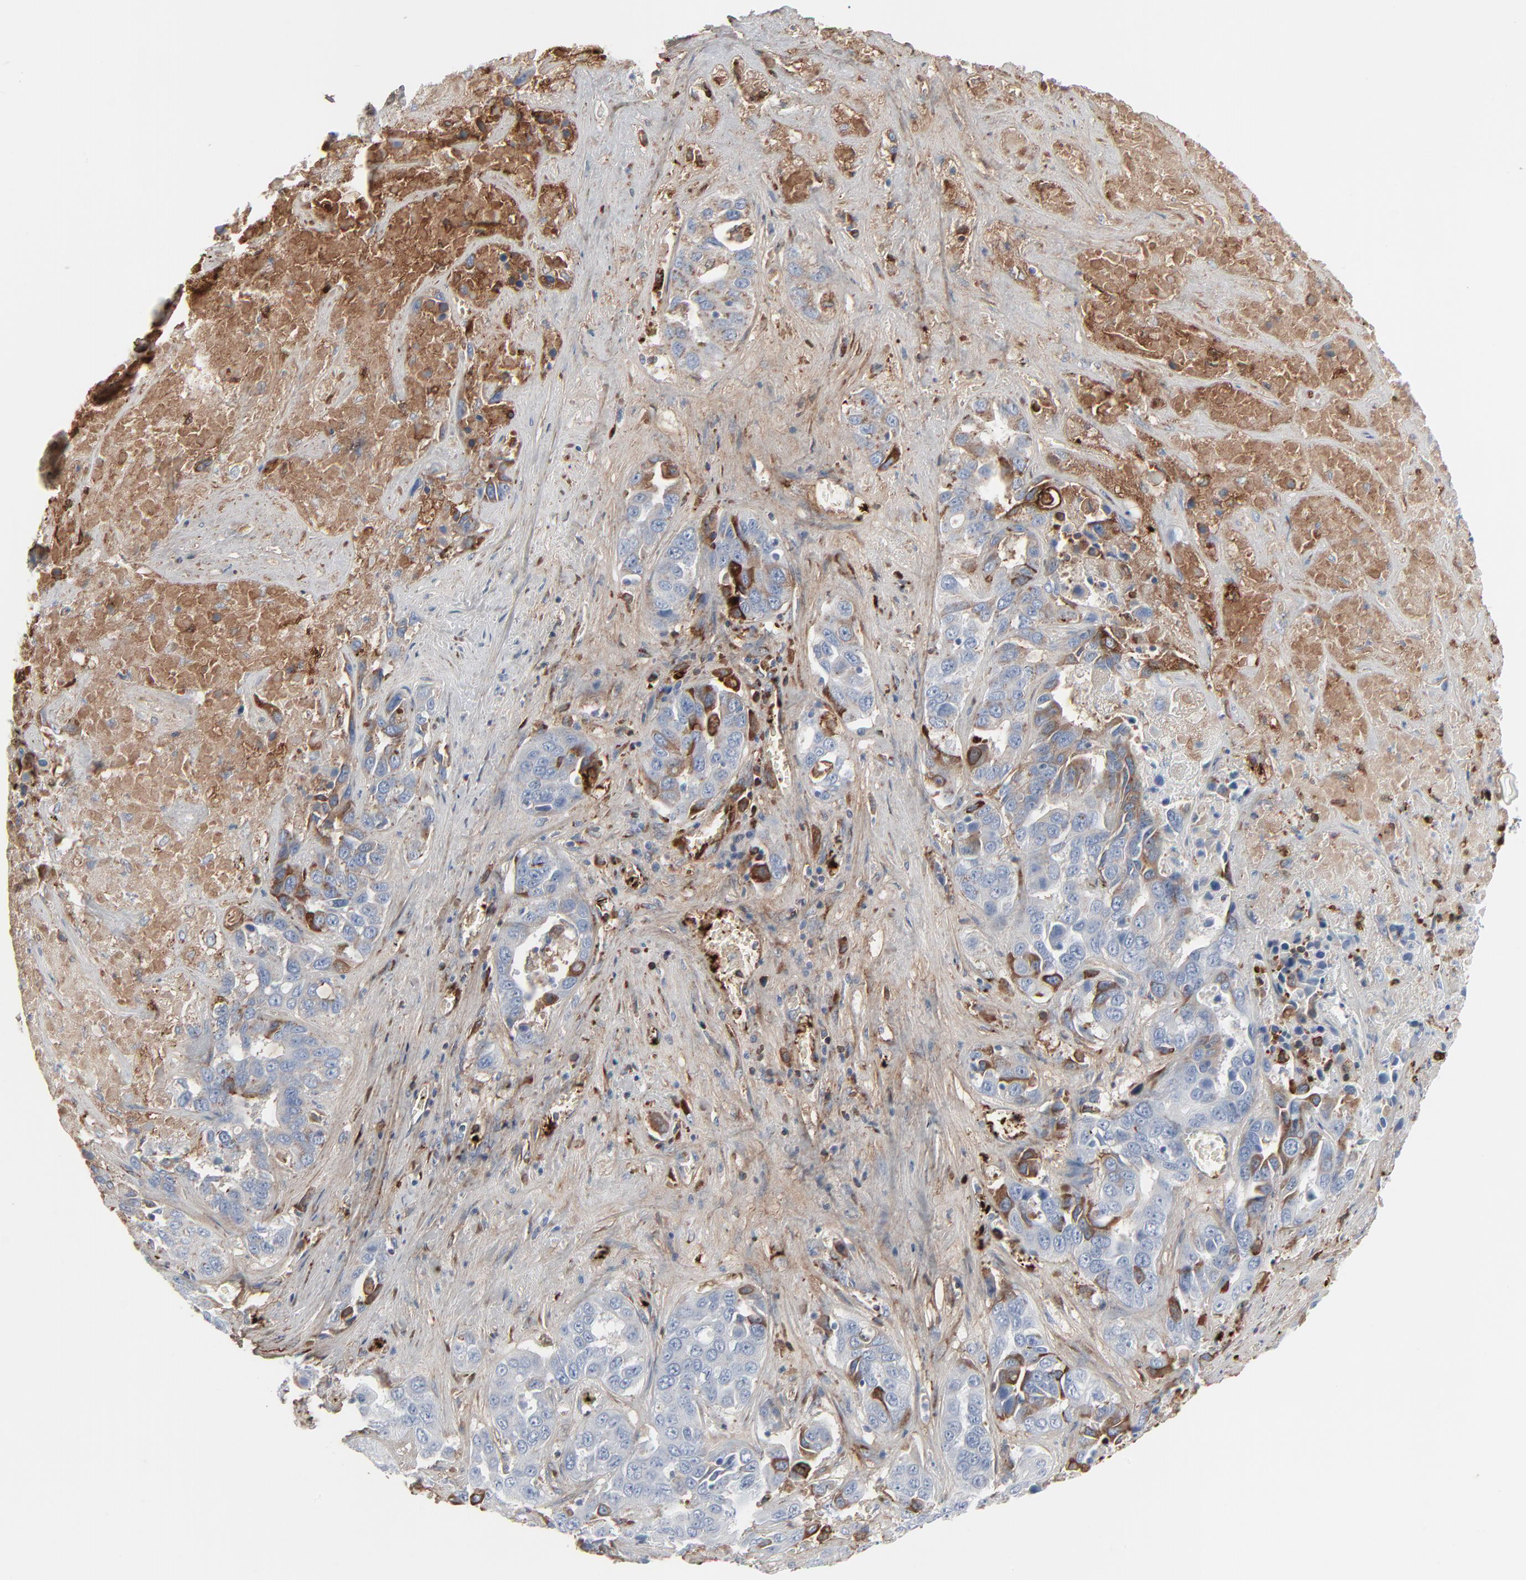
{"staining": {"intensity": "moderate", "quantity": "25%-75%", "location": "cytoplasmic/membranous"}, "tissue": "liver cancer", "cell_type": "Tumor cells", "image_type": "cancer", "snomed": [{"axis": "morphology", "description": "Cholangiocarcinoma"}, {"axis": "topography", "description": "Liver"}], "caption": "Immunohistochemical staining of liver cholangiocarcinoma exhibits moderate cytoplasmic/membranous protein positivity in approximately 25%-75% of tumor cells. Ihc stains the protein of interest in brown and the nuclei are stained blue.", "gene": "BGN", "patient": {"sex": "female", "age": 52}}